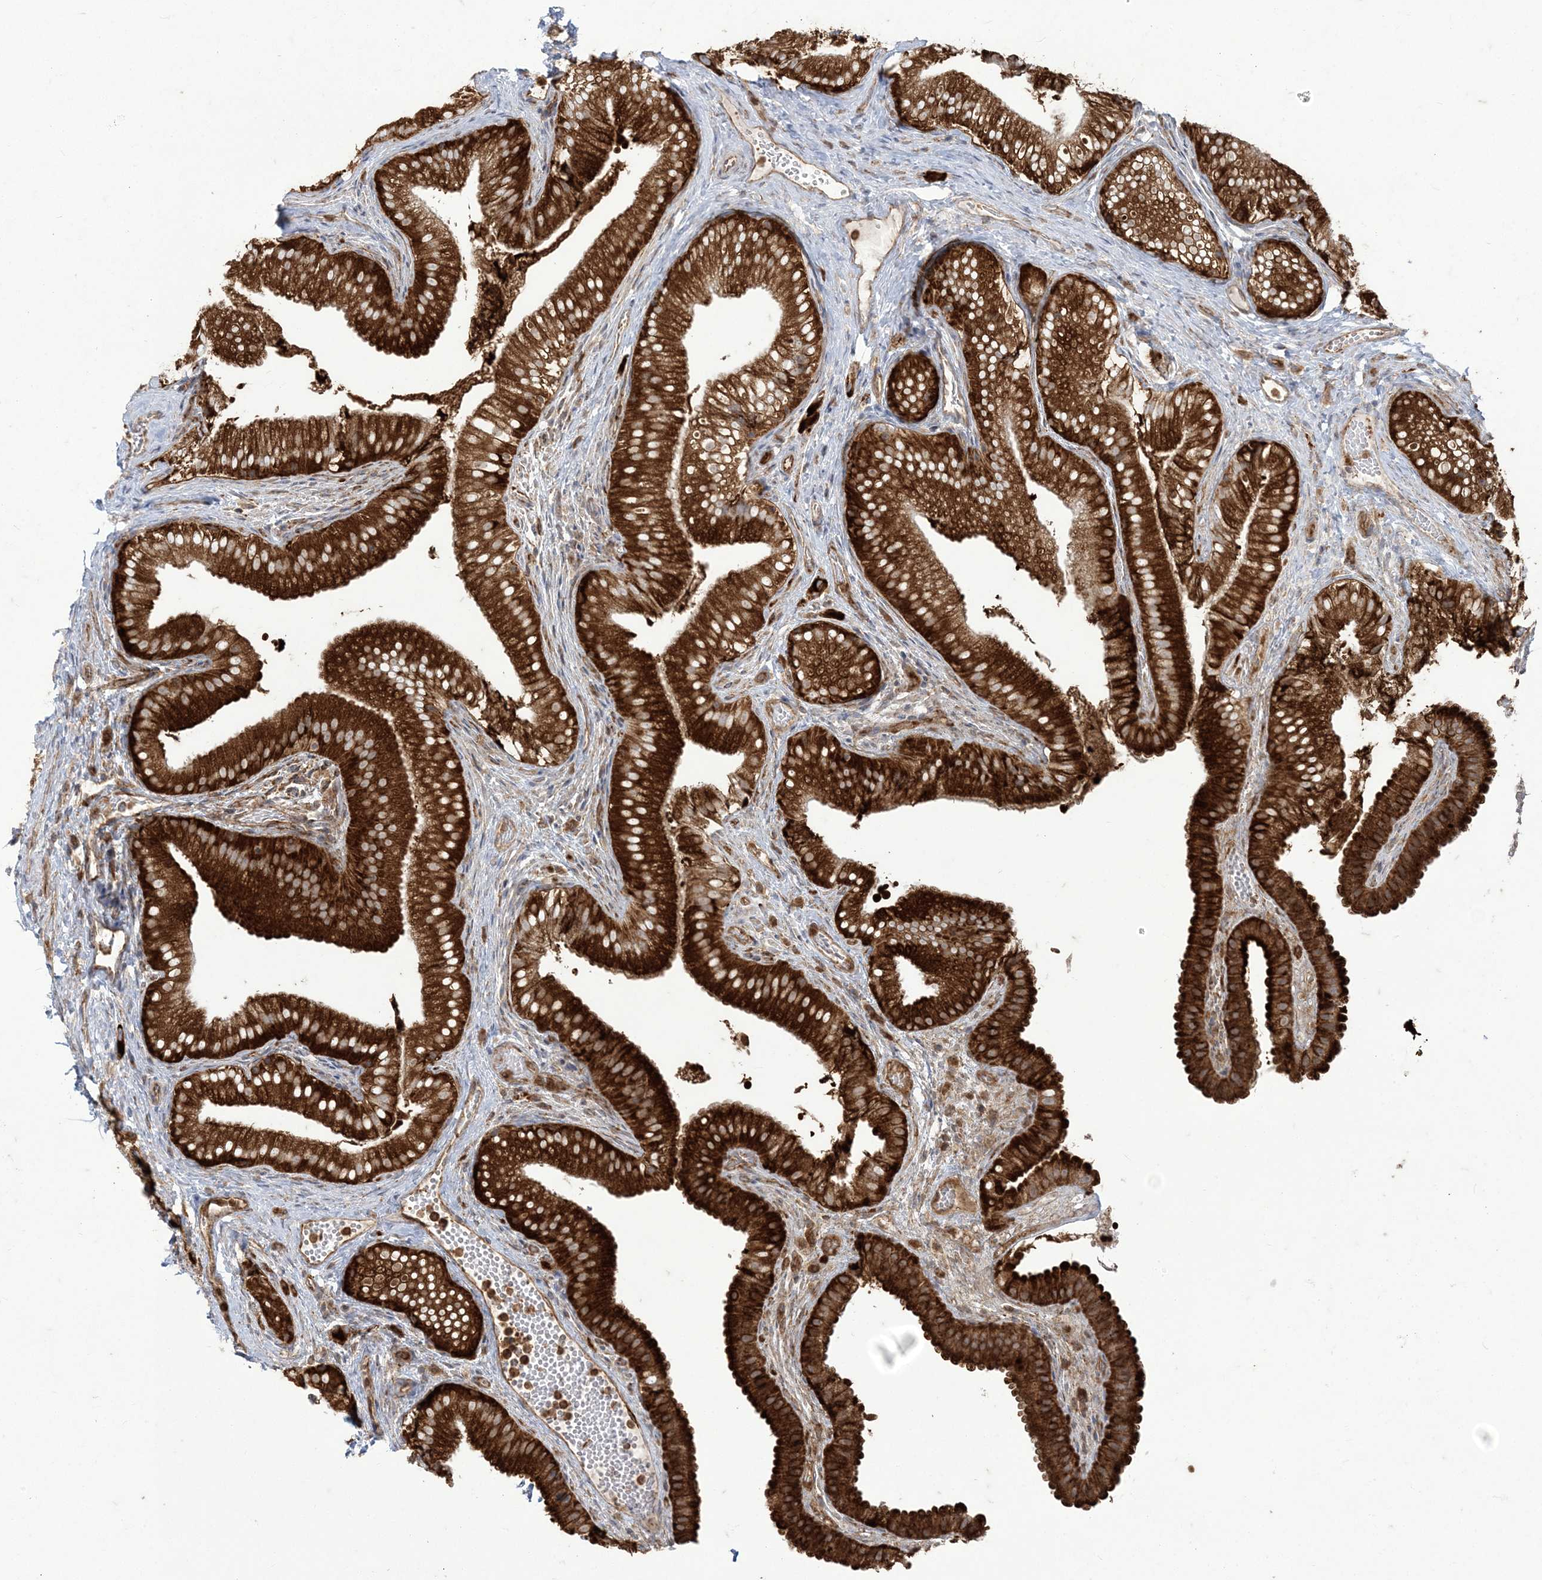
{"staining": {"intensity": "strong", "quantity": ">75%", "location": "cytoplasmic/membranous"}, "tissue": "gallbladder", "cell_type": "Glandular cells", "image_type": "normal", "snomed": [{"axis": "morphology", "description": "Normal tissue, NOS"}, {"axis": "topography", "description": "Gallbladder"}], "caption": "The image demonstrates staining of normal gallbladder, revealing strong cytoplasmic/membranous protein positivity (brown color) within glandular cells. (Brightfield microscopy of DAB IHC at high magnification).", "gene": "DERL3", "patient": {"sex": "female", "age": 30}}